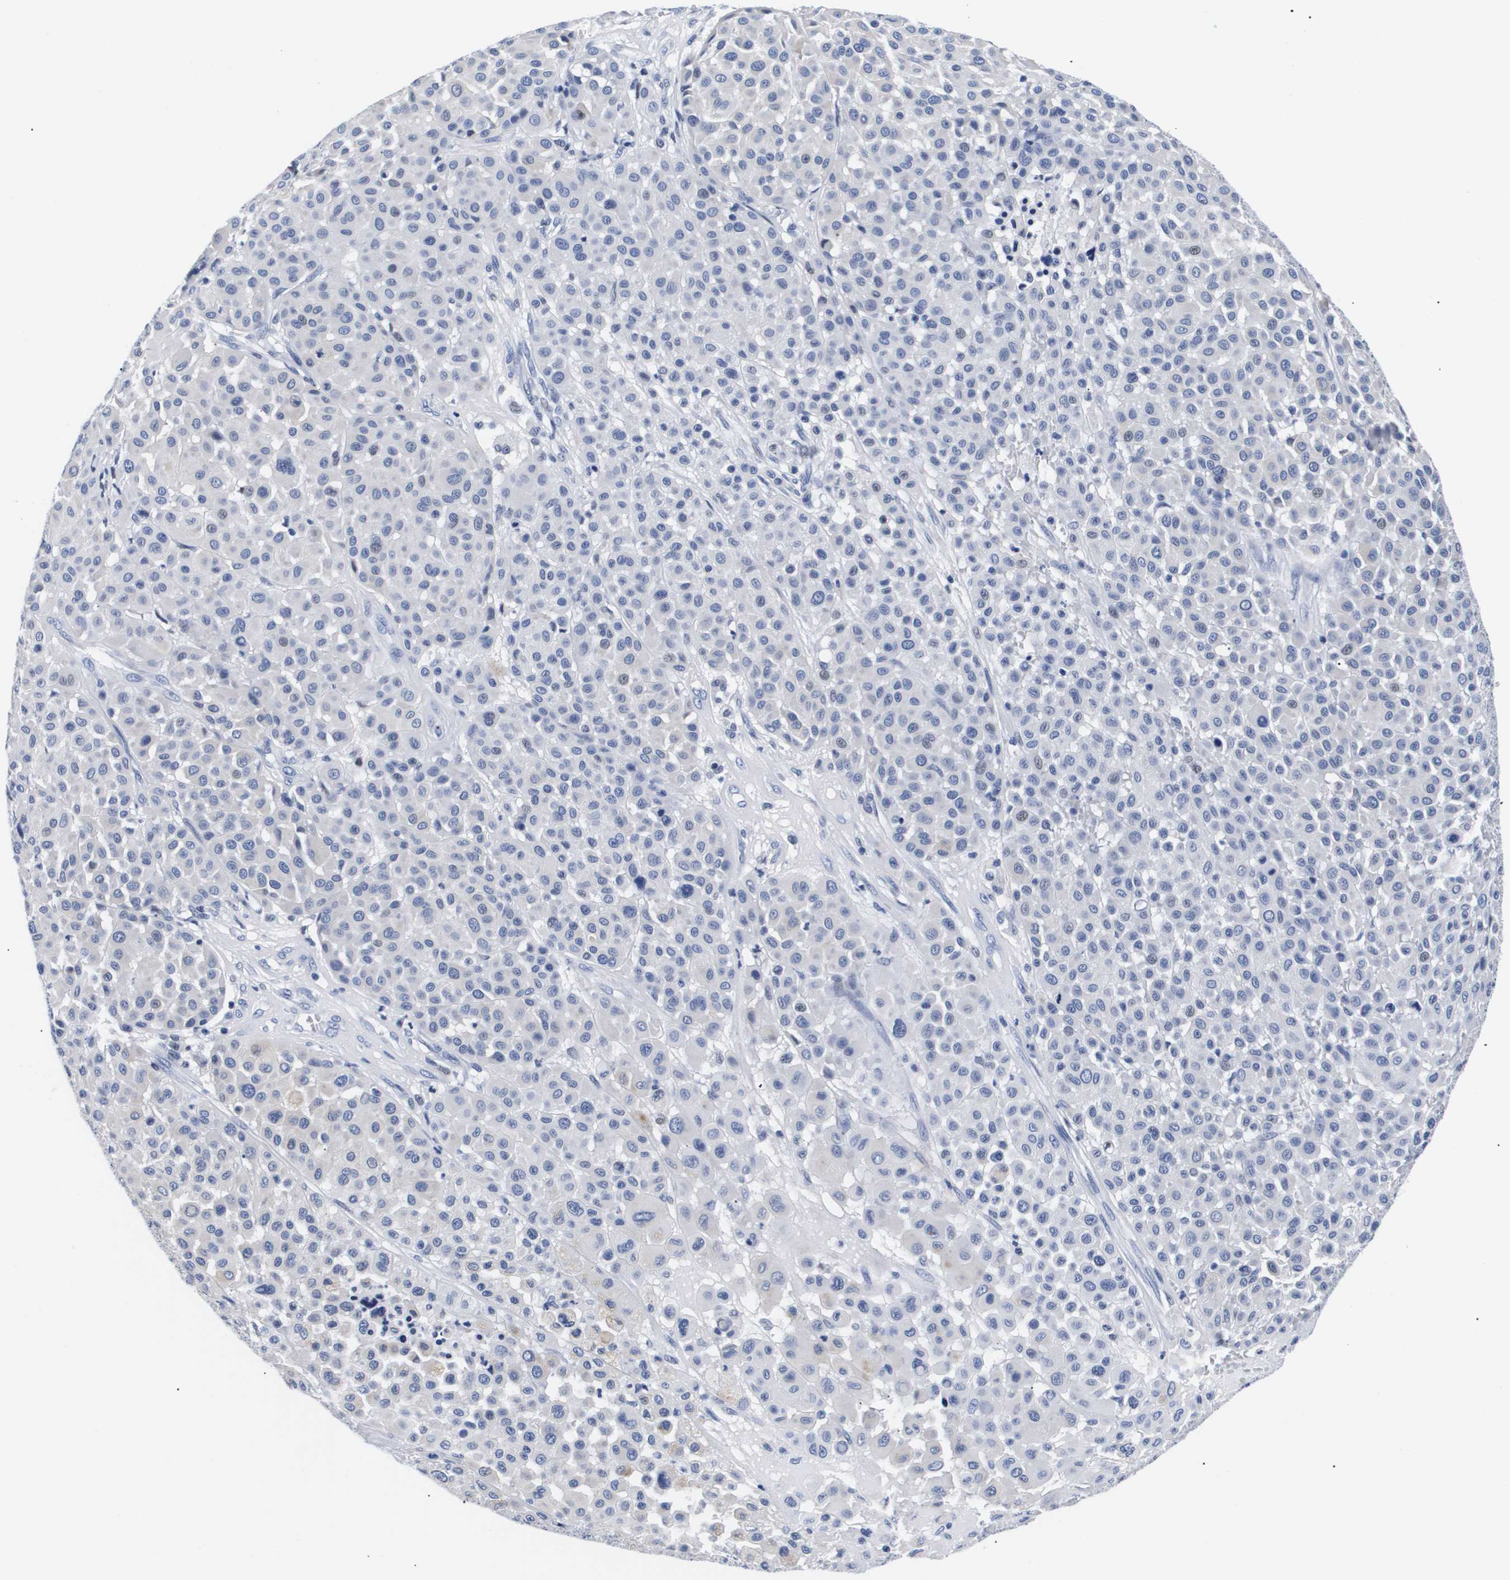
{"staining": {"intensity": "negative", "quantity": "none", "location": "none"}, "tissue": "melanoma", "cell_type": "Tumor cells", "image_type": "cancer", "snomed": [{"axis": "morphology", "description": "Malignant melanoma, Metastatic site"}, {"axis": "topography", "description": "Soft tissue"}], "caption": "Immunohistochemical staining of melanoma displays no significant staining in tumor cells.", "gene": "SHD", "patient": {"sex": "male", "age": 41}}